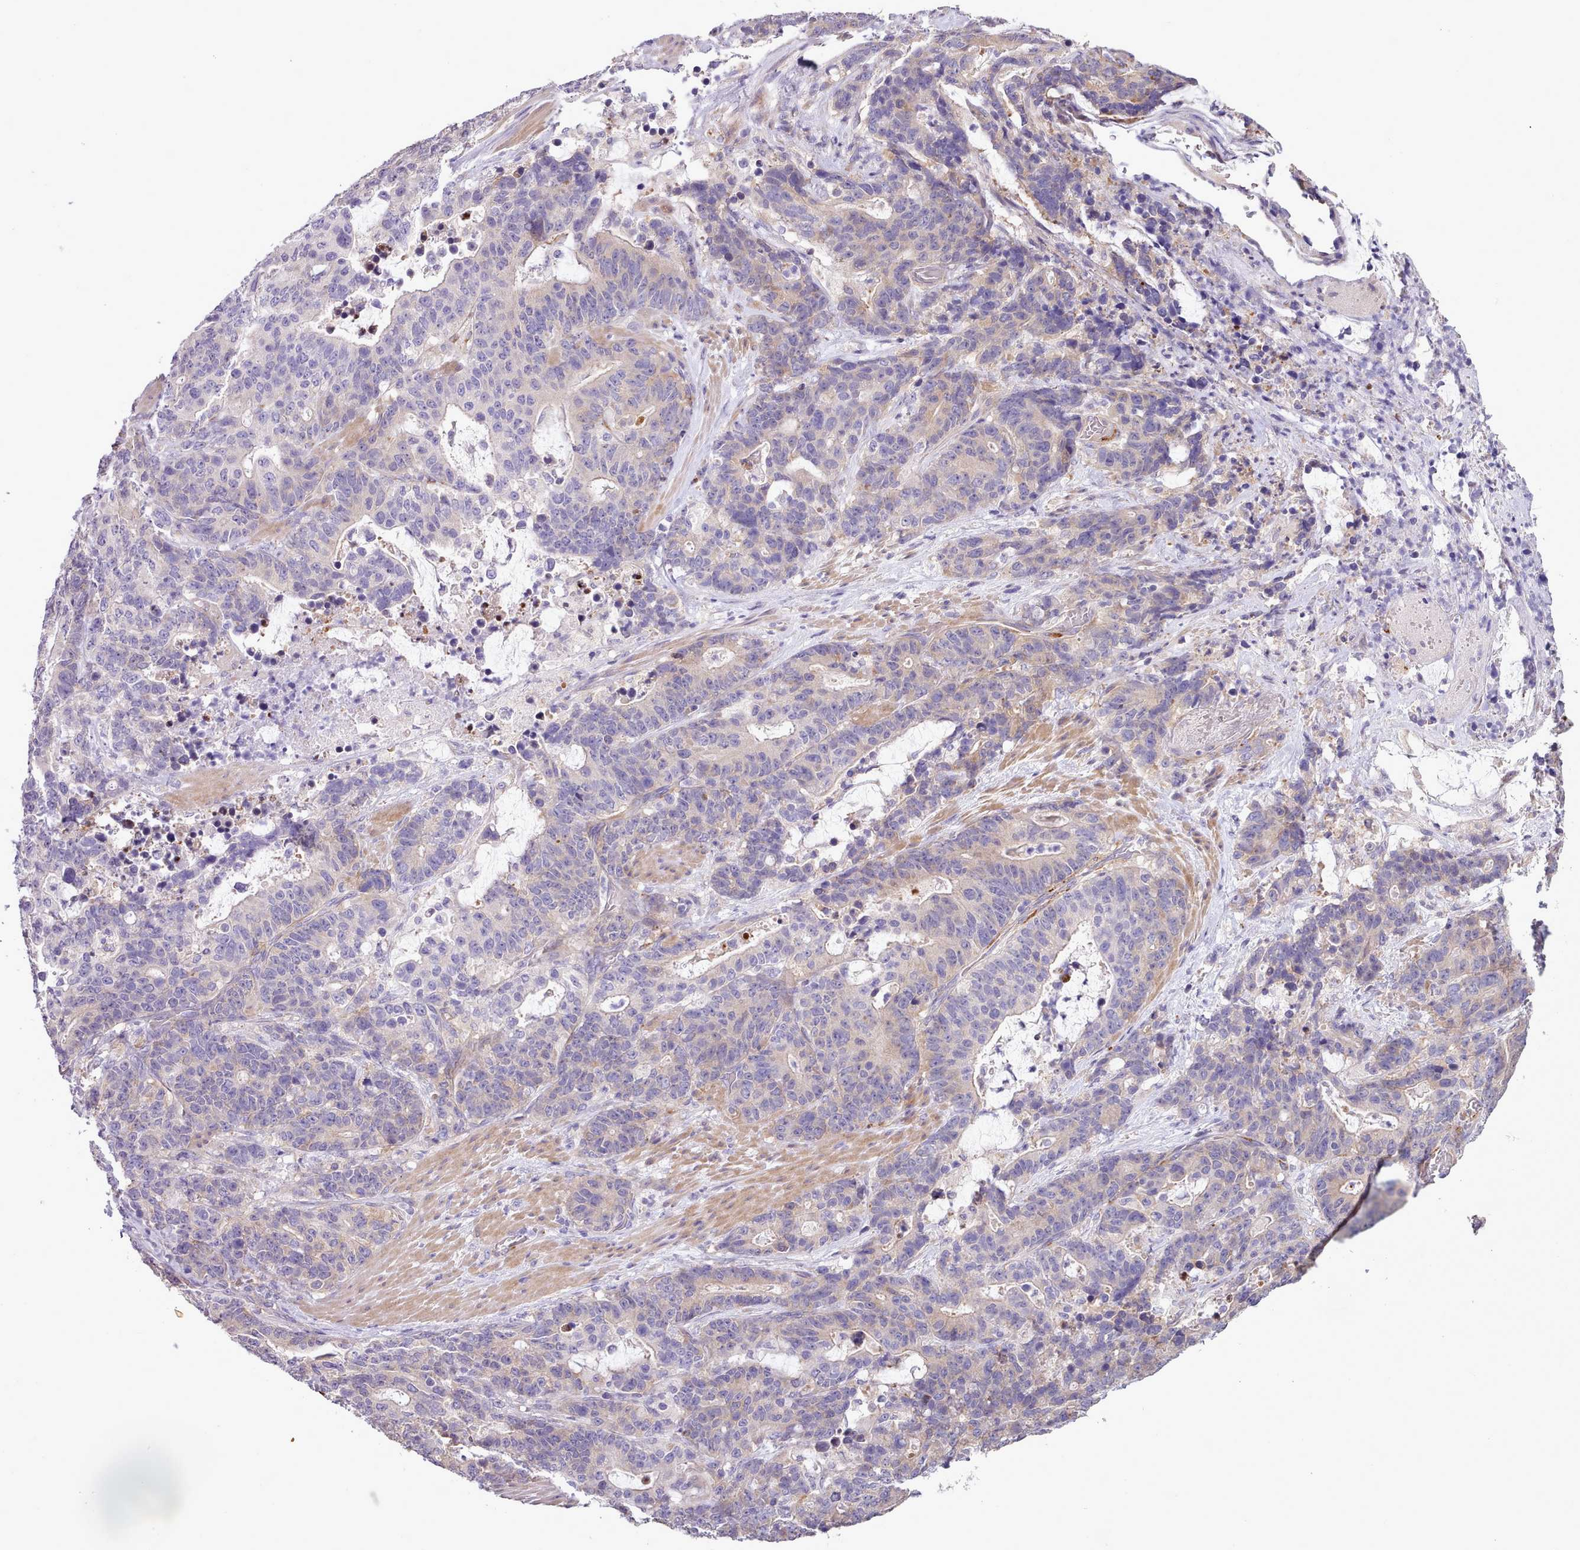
{"staining": {"intensity": "weak", "quantity": "<25%", "location": "cytoplasmic/membranous"}, "tissue": "stomach cancer", "cell_type": "Tumor cells", "image_type": "cancer", "snomed": [{"axis": "morphology", "description": "Adenocarcinoma, NOS"}, {"axis": "topography", "description": "Stomach"}], "caption": "Protein analysis of adenocarcinoma (stomach) demonstrates no significant positivity in tumor cells.", "gene": "SETX", "patient": {"sex": "female", "age": 76}}